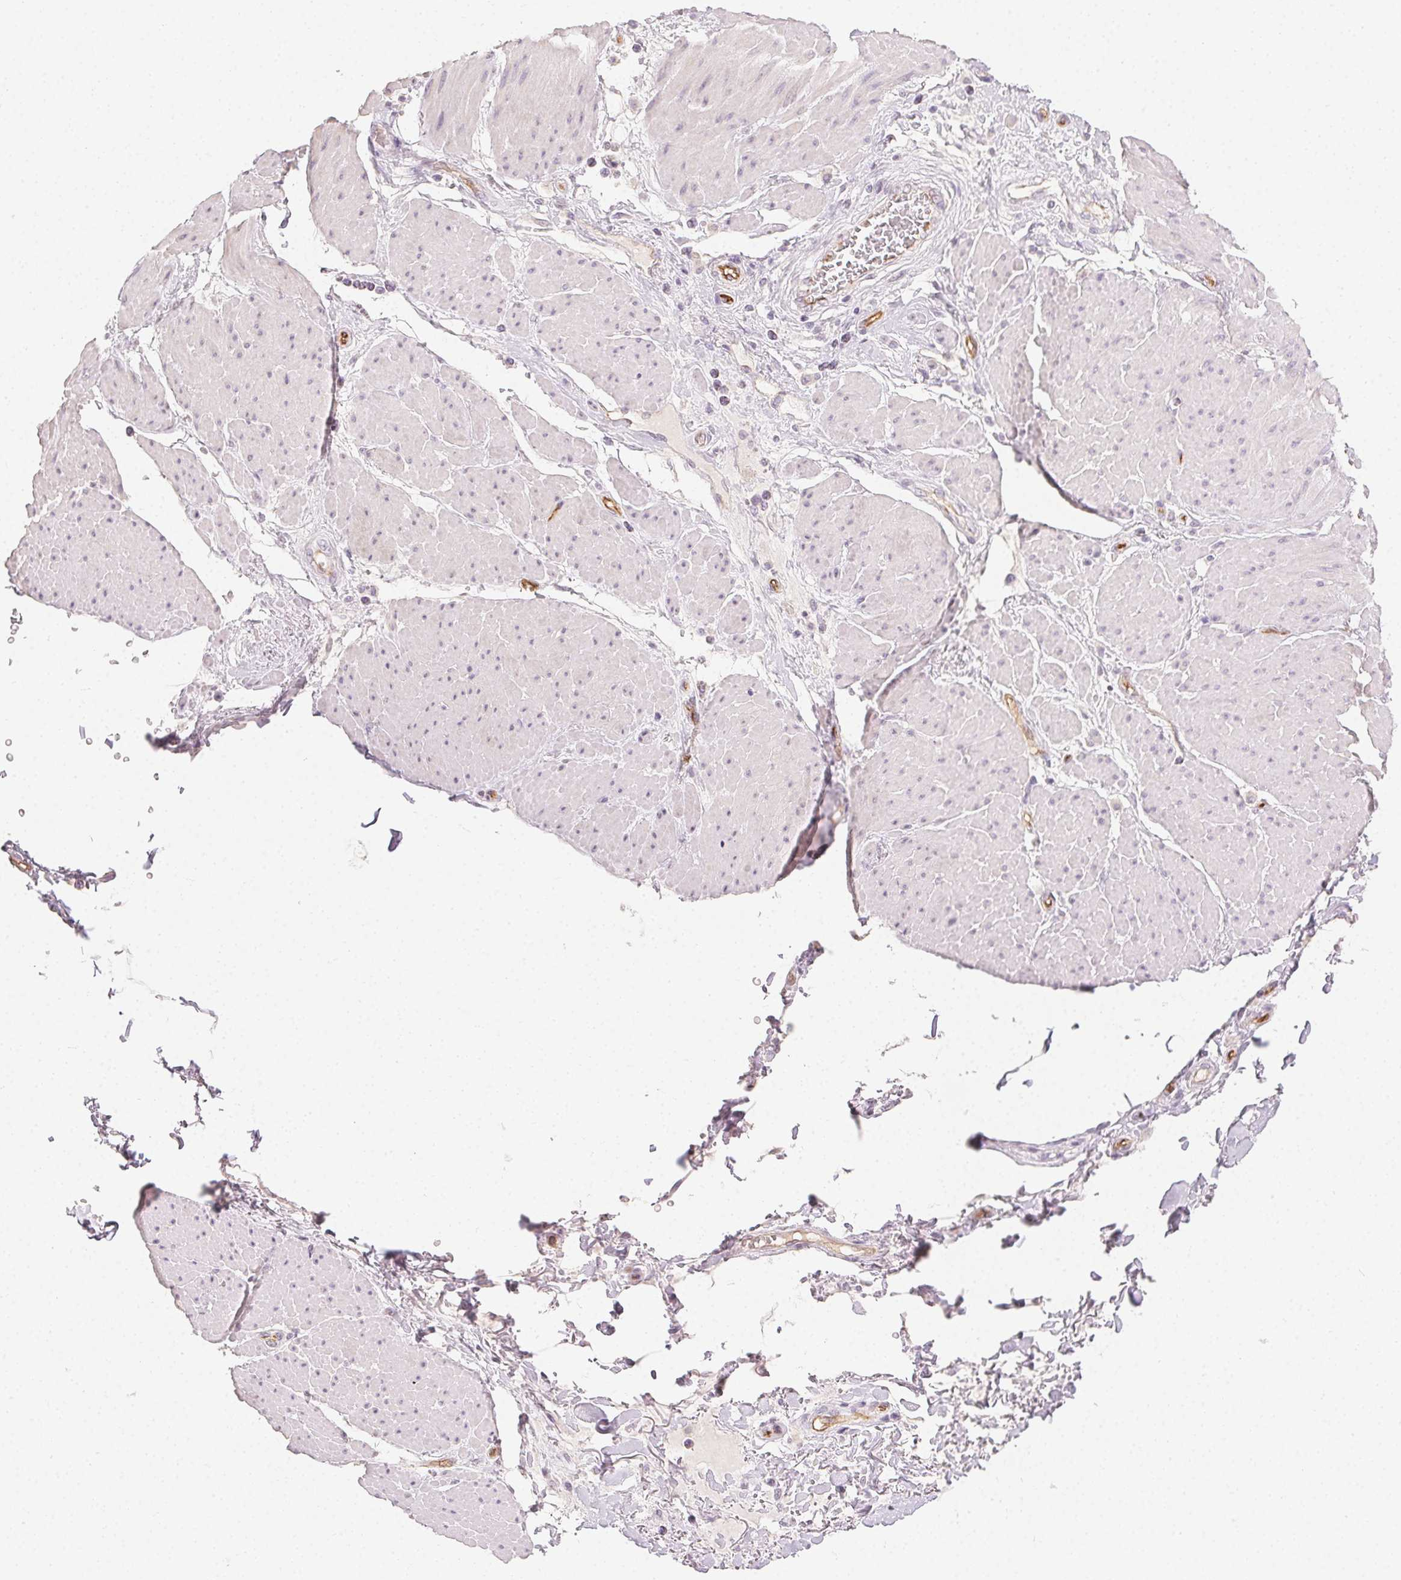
{"staining": {"intensity": "negative", "quantity": "none", "location": "none"}, "tissue": "adipose tissue", "cell_type": "Adipocytes", "image_type": "normal", "snomed": [{"axis": "morphology", "description": "Normal tissue, NOS"}, {"axis": "topography", "description": "Vagina"}, {"axis": "topography", "description": "Peripheral nerve tissue"}], "caption": "The histopathology image shows no significant expression in adipocytes of adipose tissue. (DAB immunohistochemistry (IHC) with hematoxylin counter stain).", "gene": "PODXL", "patient": {"sex": "female", "age": 71}}